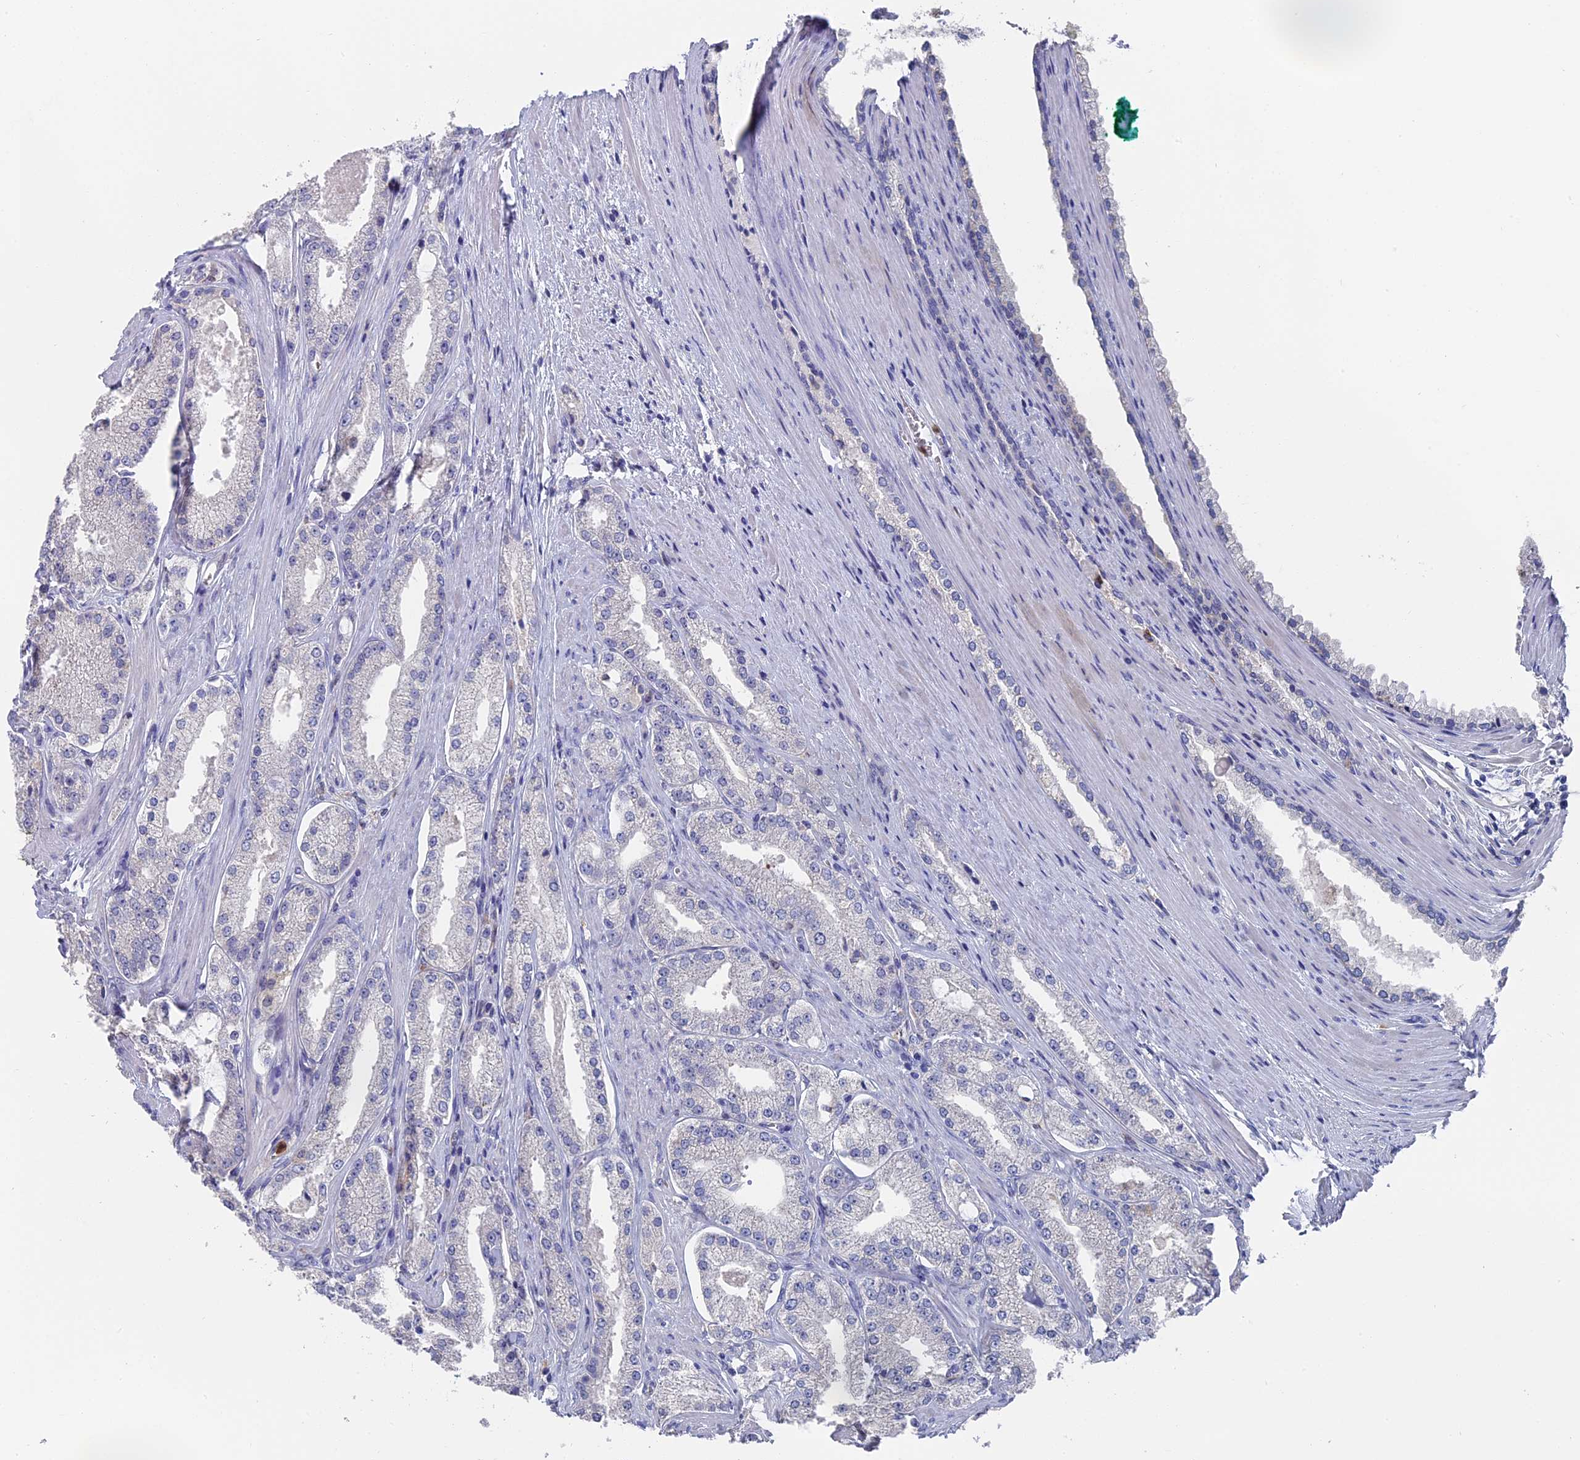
{"staining": {"intensity": "negative", "quantity": "none", "location": "none"}, "tissue": "prostate cancer", "cell_type": "Tumor cells", "image_type": "cancer", "snomed": [{"axis": "morphology", "description": "Adenocarcinoma, Low grade"}, {"axis": "topography", "description": "Prostate"}], "caption": "This is a histopathology image of immunohistochemistry (IHC) staining of prostate cancer, which shows no staining in tumor cells. Nuclei are stained in blue.", "gene": "NCF4", "patient": {"sex": "male", "age": 69}}